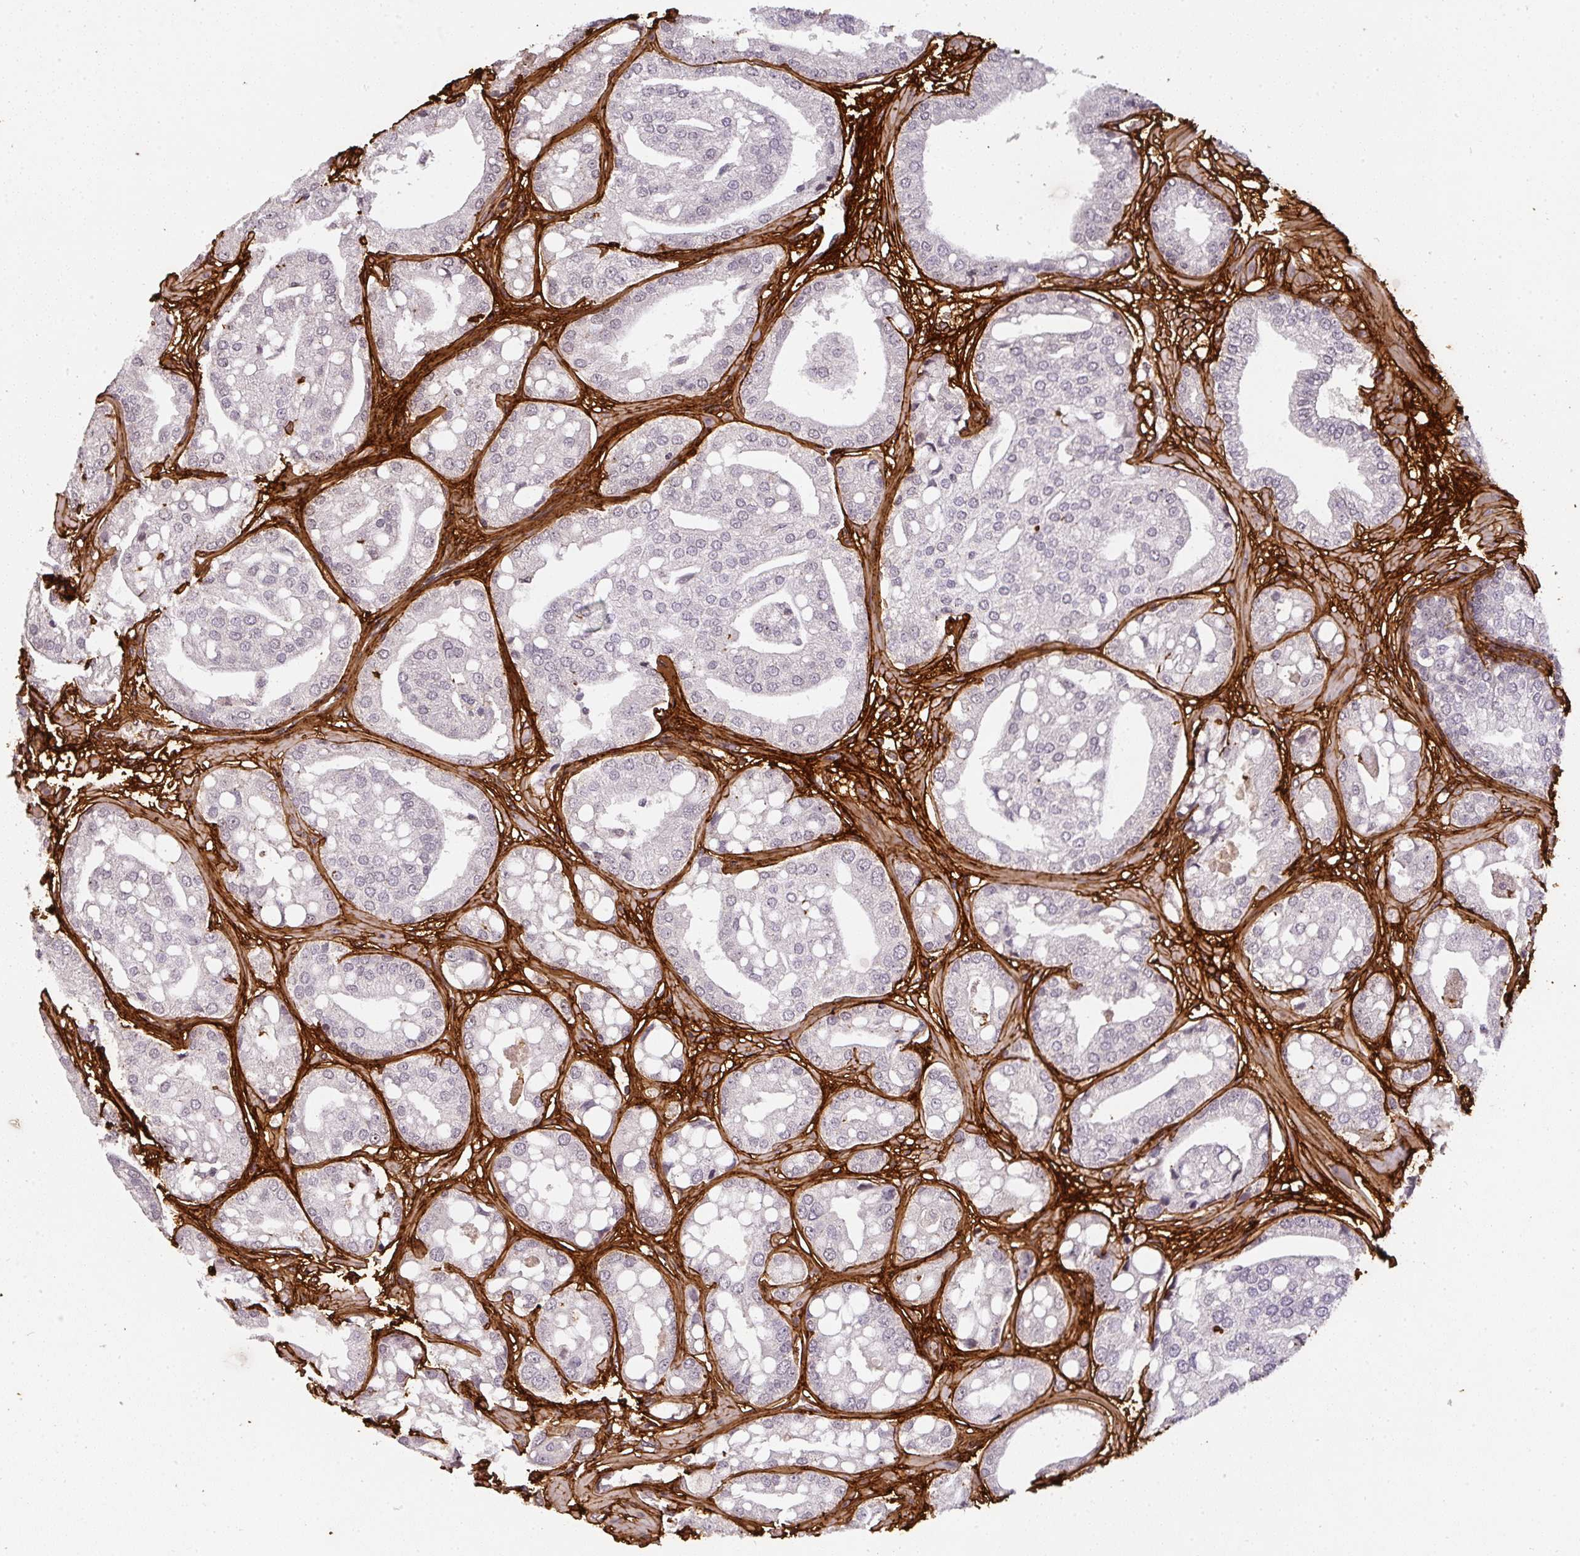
{"staining": {"intensity": "negative", "quantity": "none", "location": "none"}, "tissue": "renal cancer", "cell_type": "Tumor cells", "image_type": "cancer", "snomed": [{"axis": "morphology", "description": "Adenocarcinoma, NOS"}, {"axis": "topography", "description": "Urinary bladder"}], "caption": "An IHC photomicrograph of renal cancer (adenocarcinoma) is shown. There is no staining in tumor cells of renal cancer (adenocarcinoma).", "gene": "COL3A1", "patient": {"sex": "male", "age": 61}}